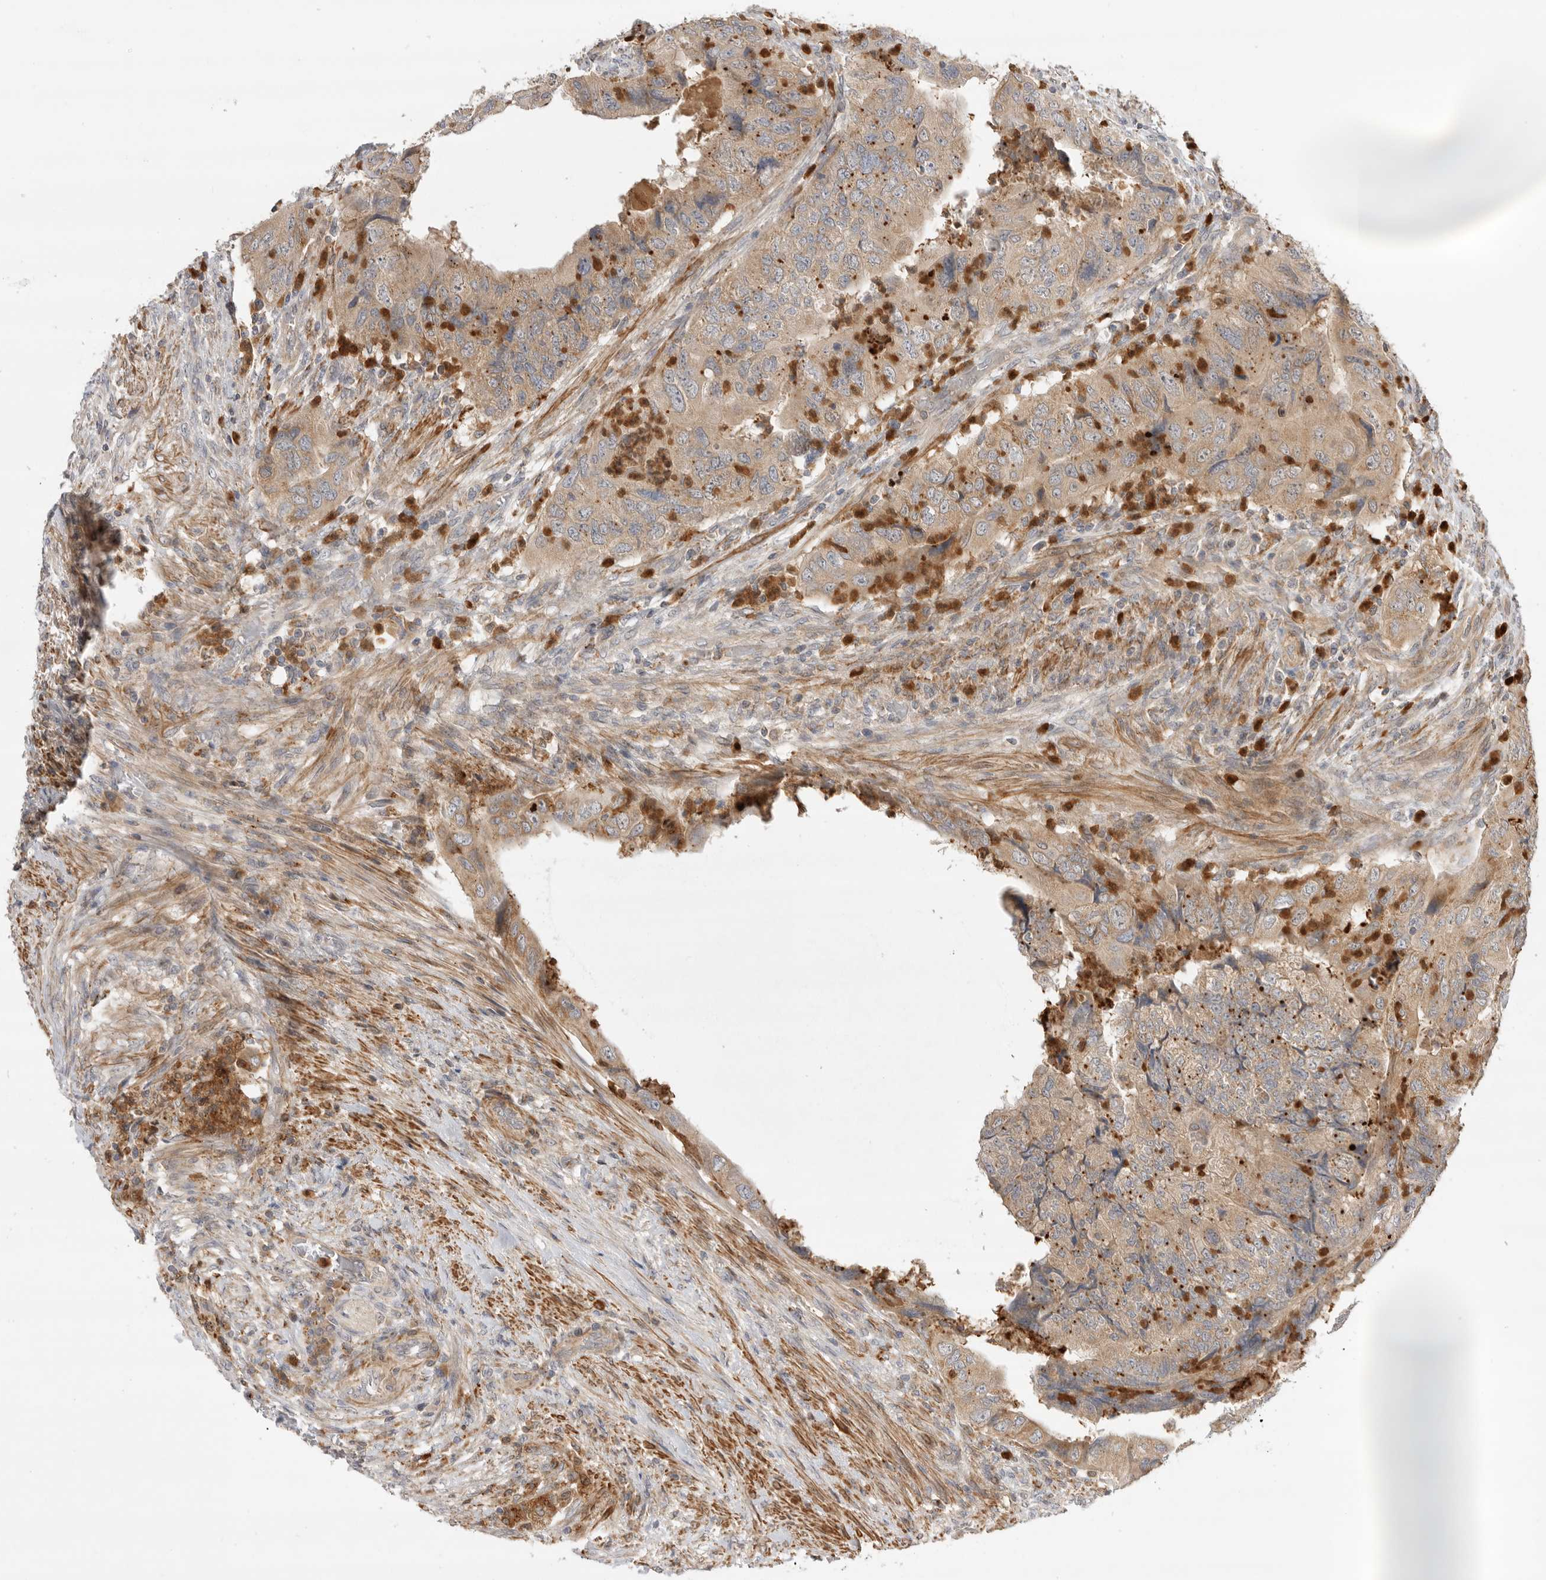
{"staining": {"intensity": "moderate", "quantity": ">75%", "location": "cytoplasmic/membranous"}, "tissue": "colorectal cancer", "cell_type": "Tumor cells", "image_type": "cancer", "snomed": [{"axis": "morphology", "description": "Adenocarcinoma, NOS"}, {"axis": "topography", "description": "Rectum"}], "caption": "Immunohistochemical staining of adenocarcinoma (colorectal) demonstrates medium levels of moderate cytoplasmic/membranous protein positivity in approximately >75% of tumor cells.", "gene": "GNE", "patient": {"sex": "male", "age": 63}}